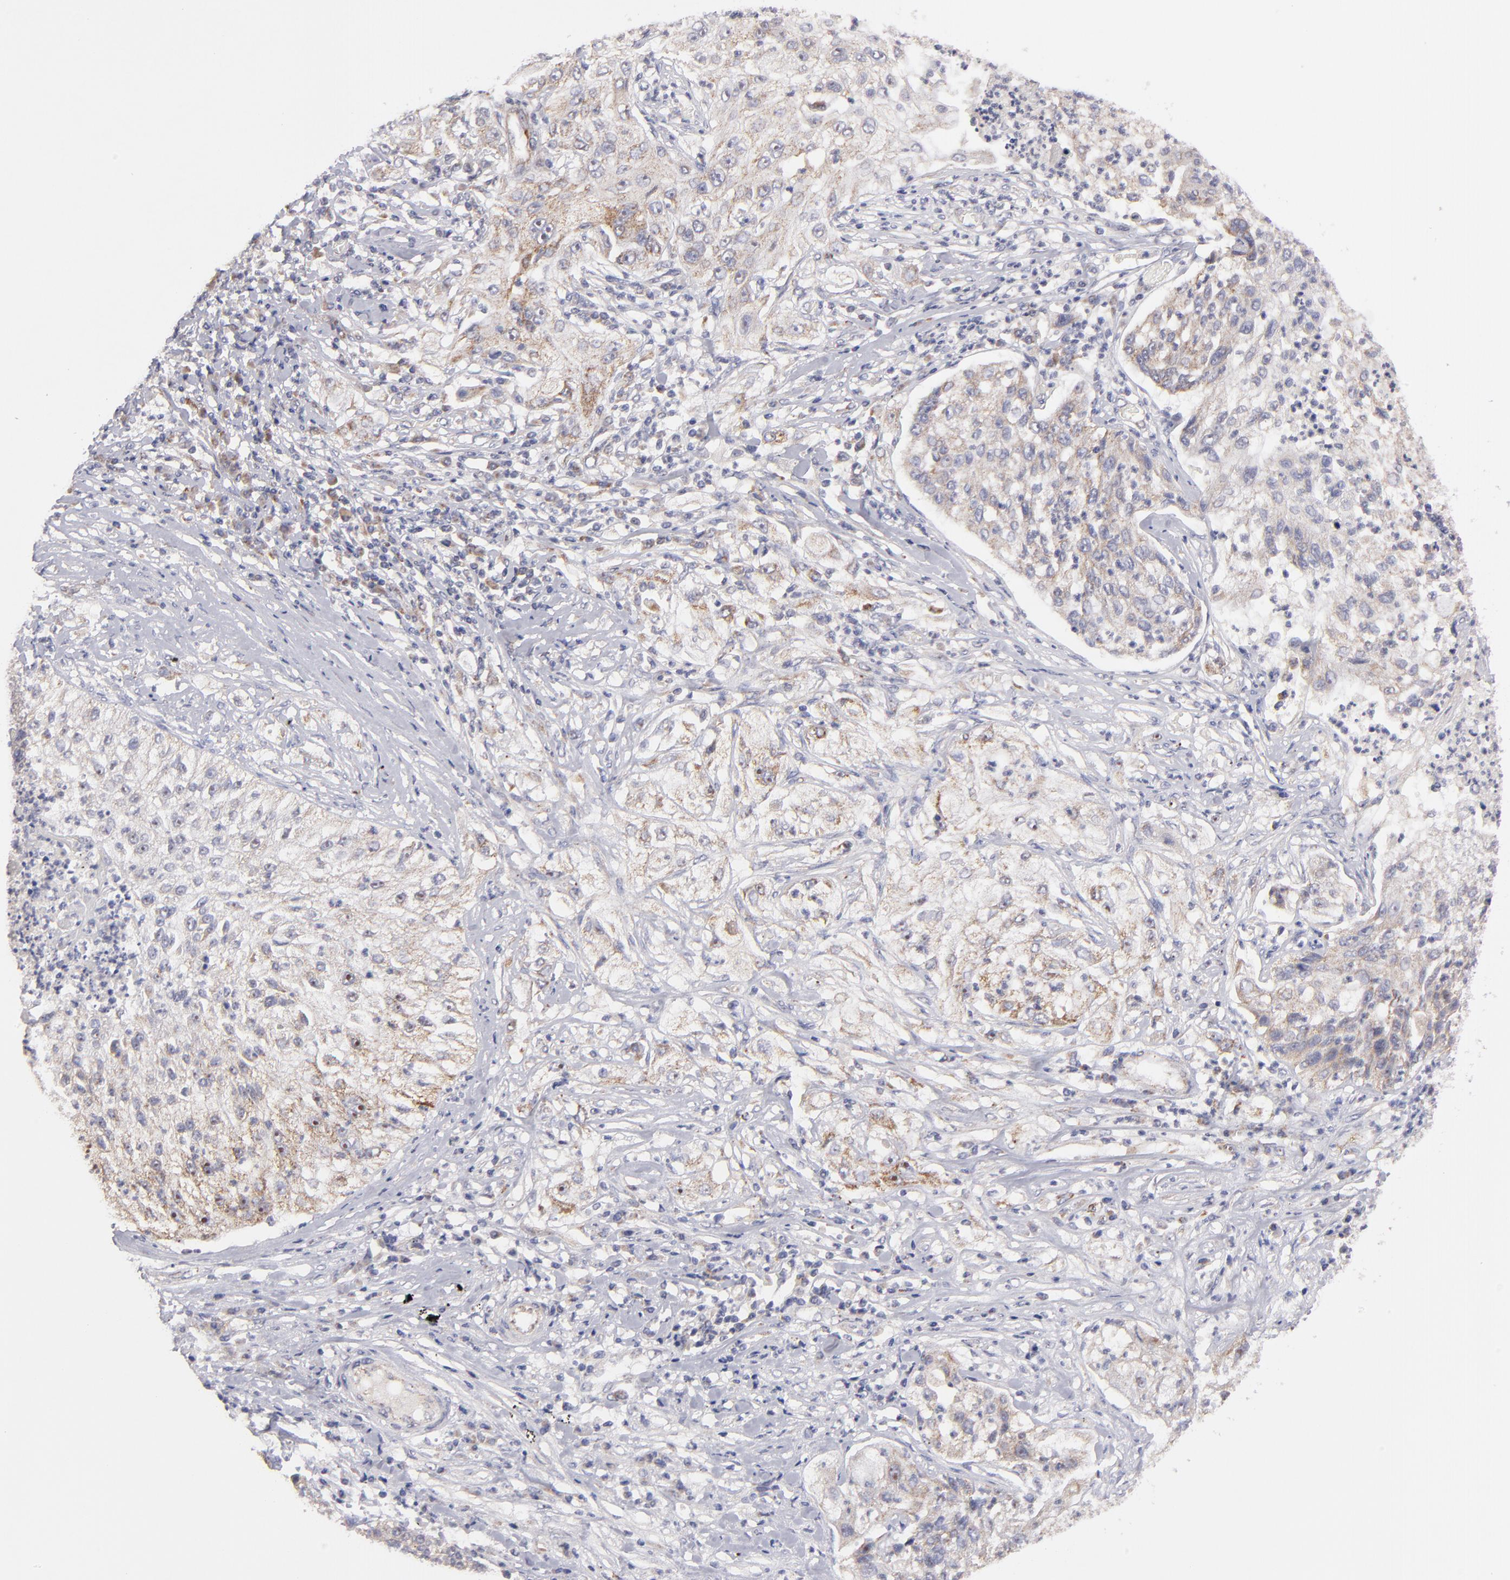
{"staining": {"intensity": "weak", "quantity": ">75%", "location": "cytoplasmic/membranous"}, "tissue": "lung cancer", "cell_type": "Tumor cells", "image_type": "cancer", "snomed": [{"axis": "morphology", "description": "Inflammation, NOS"}, {"axis": "morphology", "description": "Squamous cell carcinoma, NOS"}, {"axis": "topography", "description": "Lymph node"}, {"axis": "topography", "description": "Soft tissue"}, {"axis": "topography", "description": "Lung"}], "caption": "Human lung cancer (squamous cell carcinoma) stained for a protein (brown) displays weak cytoplasmic/membranous positive staining in about >75% of tumor cells.", "gene": "HCCS", "patient": {"sex": "male", "age": 66}}